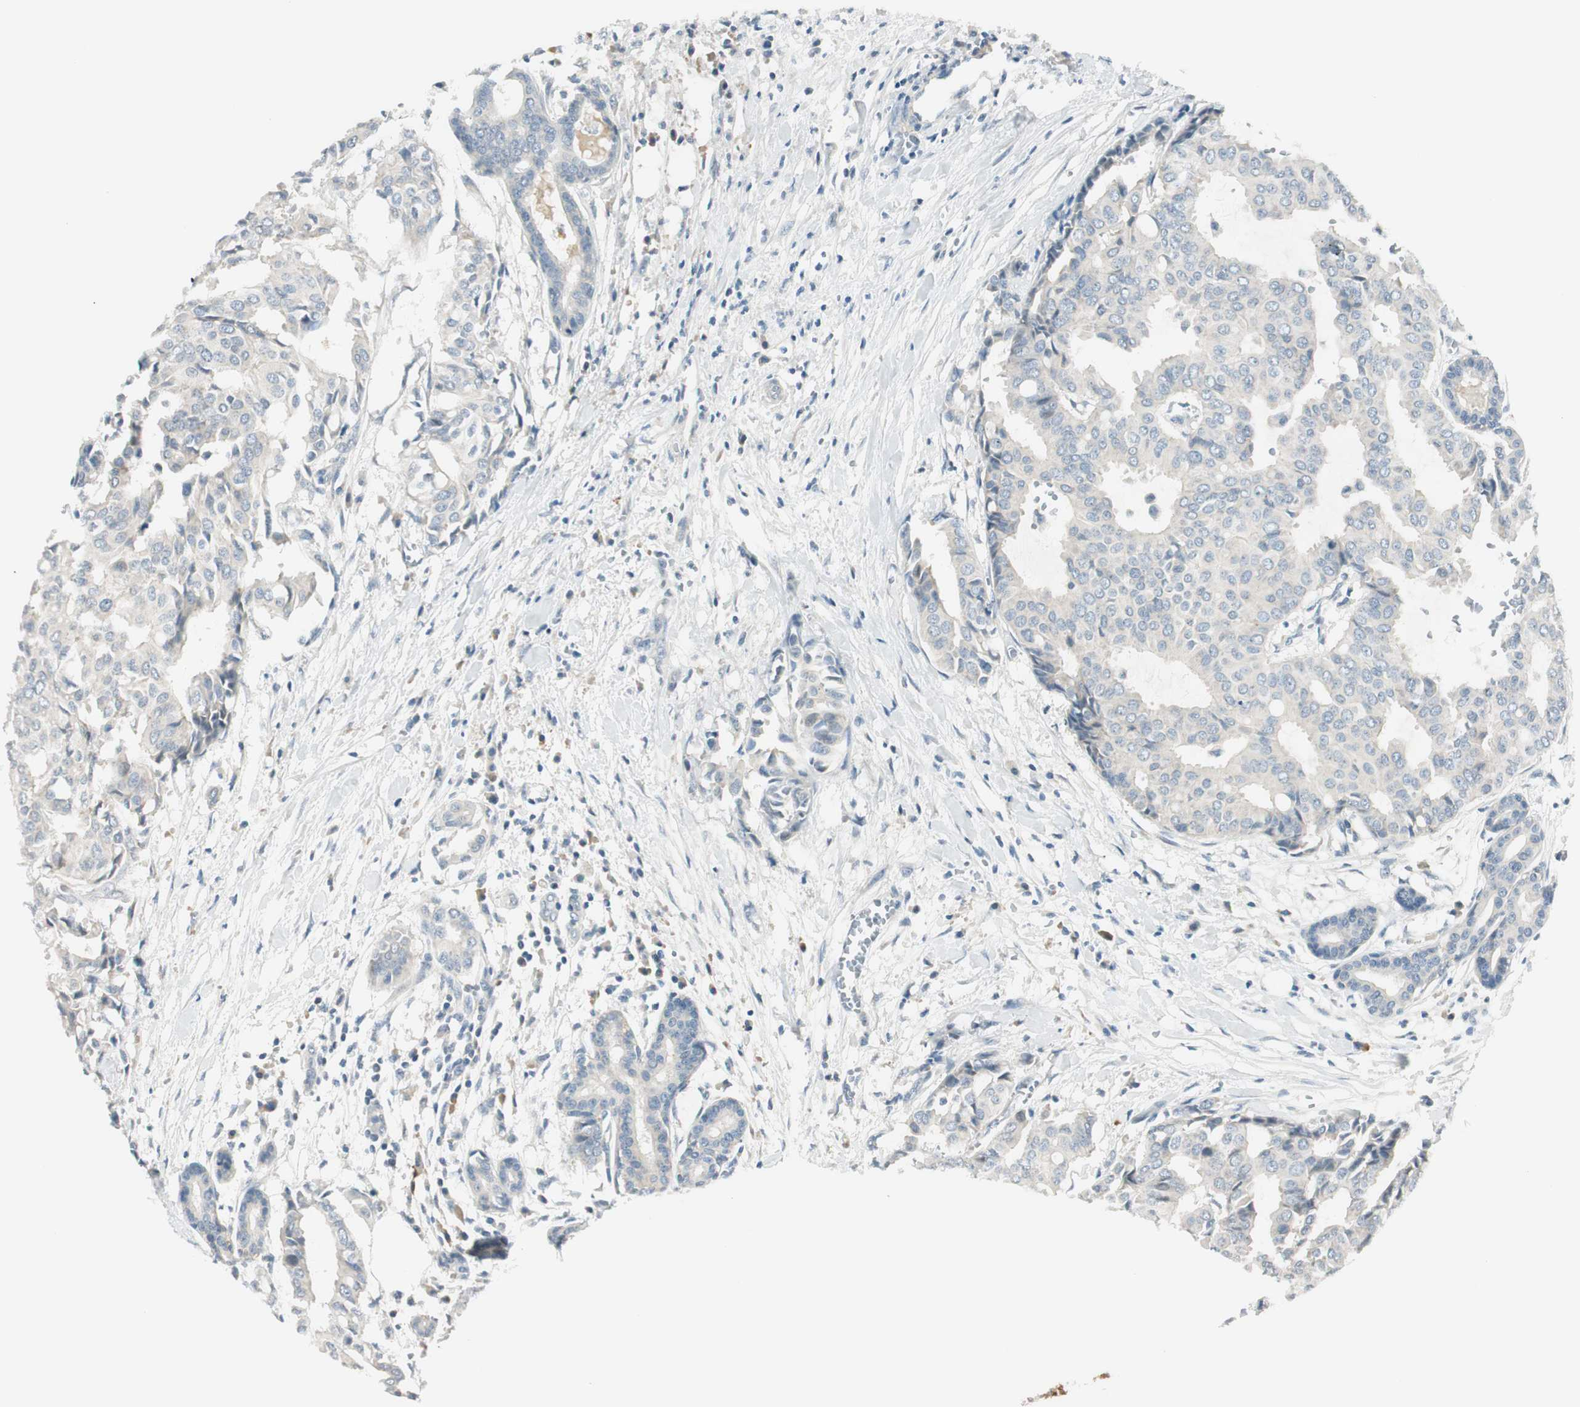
{"staining": {"intensity": "negative", "quantity": "none", "location": "none"}, "tissue": "head and neck cancer", "cell_type": "Tumor cells", "image_type": "cancer", "snomed": [{"axis": "morphology", "description": "Adenocarcinoma, NOS"}, {"axis": "topography", "description": "Salivary gland"}, {"axis": "topography", "description": "Head-Neck"}], "caption": "The immunohistochemistry (IHC) micrograph has no significant expression in tumor cells of head and neck cancer (adenocarcinoma) tissue.", "gene": "TACR3", "patient": {"sex": "female", "age": 59}}